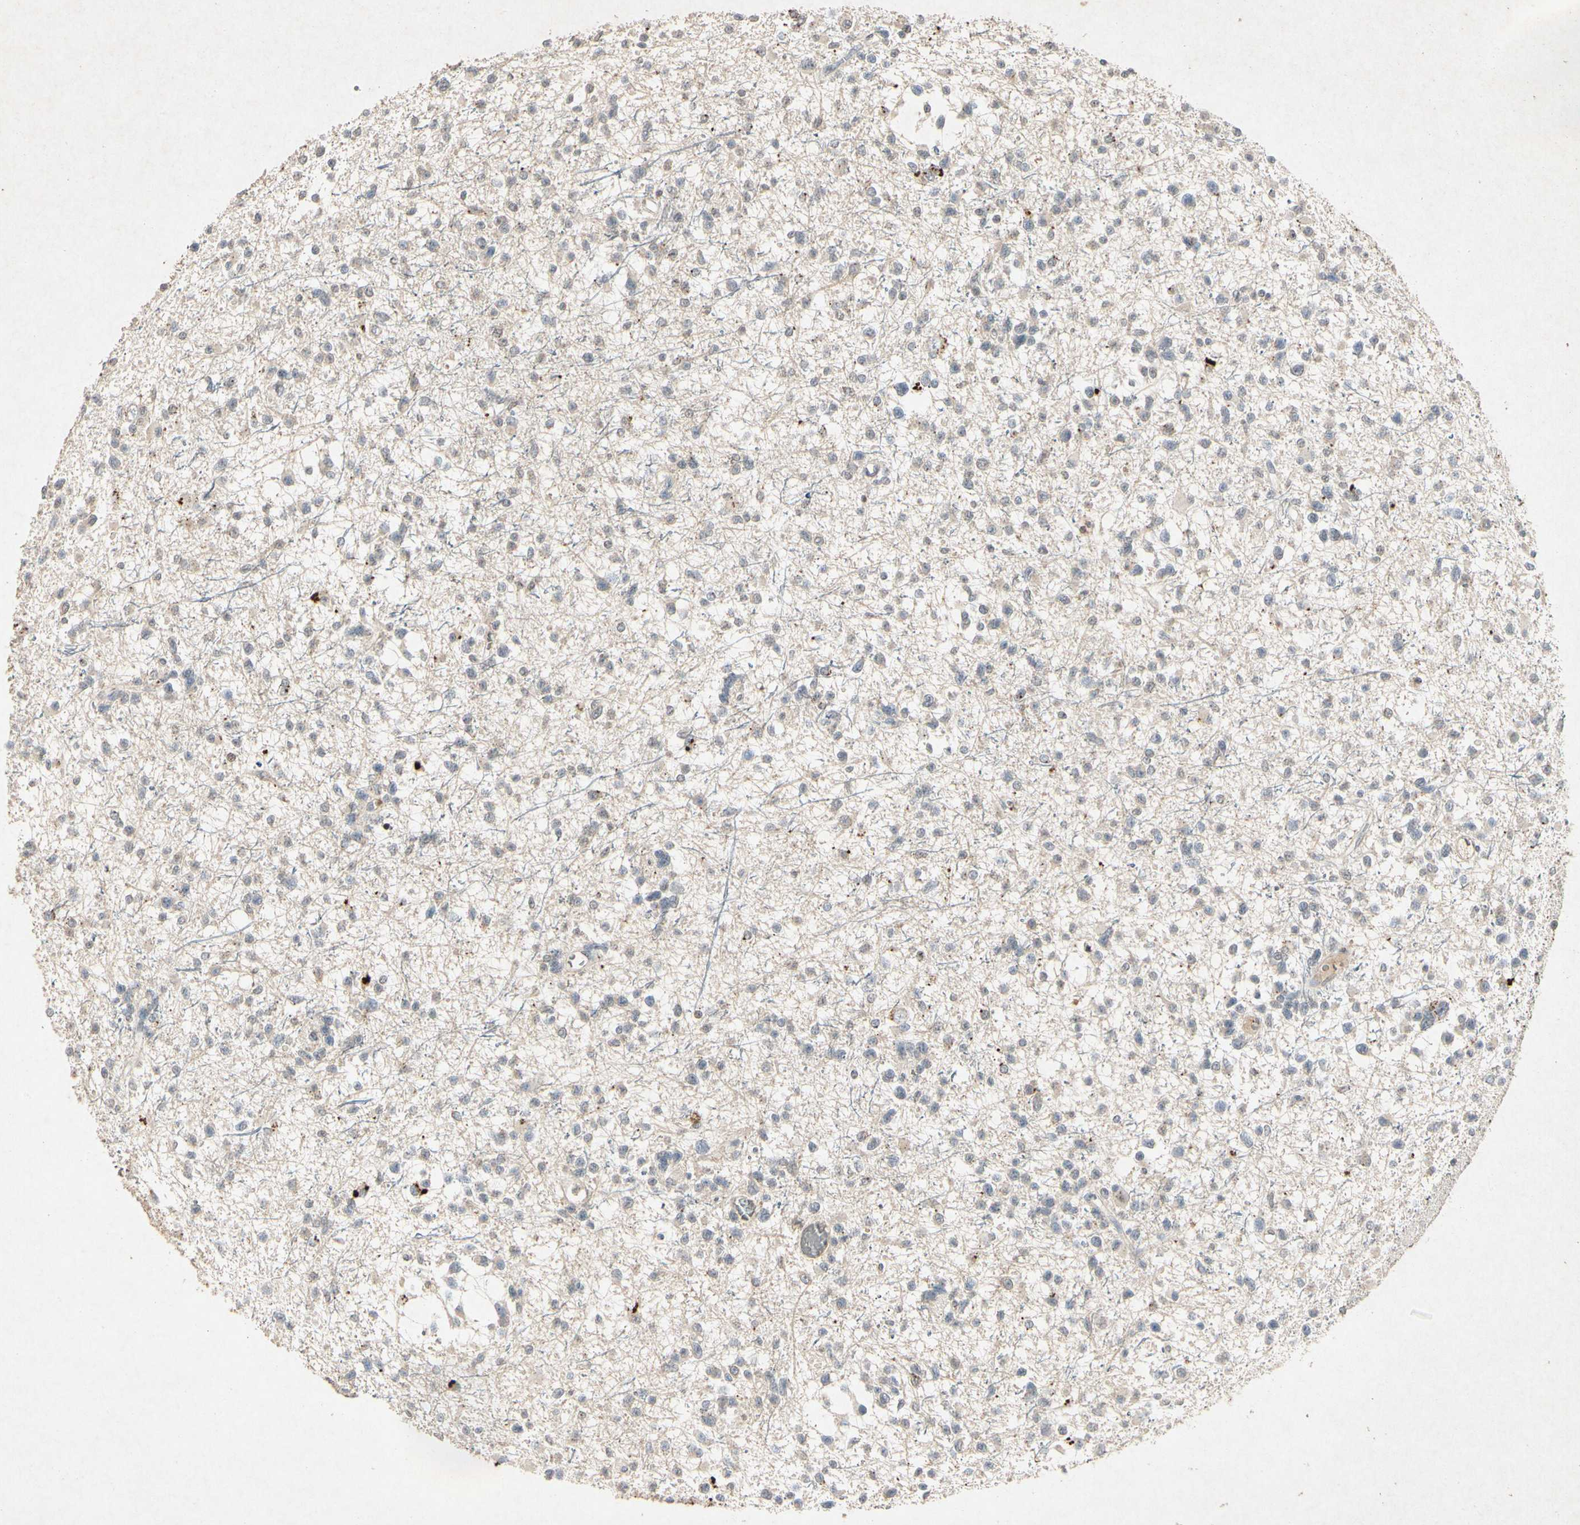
{"staining": {"intensity": "weak", "quantity": "25%-75%", "location": "cytoplasmic/membranous"}, "tissue": "glioma", "cell_type": "Tumor cells", "image_type": "cancer", "snomed": [{"axis": "morphology", "description": "Glioma, malignant, Low grade"}, {"axis": "topography", "description": "Brain"}], "caption": "DAB immunohistochemical staining of human glioma exhibits weak cytoplasmic/membranous protein expression in approximately 25%-75% of tumor cells. The staining was performed using DAB (3,3'-diaminobenzidine) to visualize the protein expression in brown, while the nuclei were stained in blue with hematoxylin (Magnification: 20x).", "gene": "MSRB1", "patient": {"sex": "female", "age": 22}}